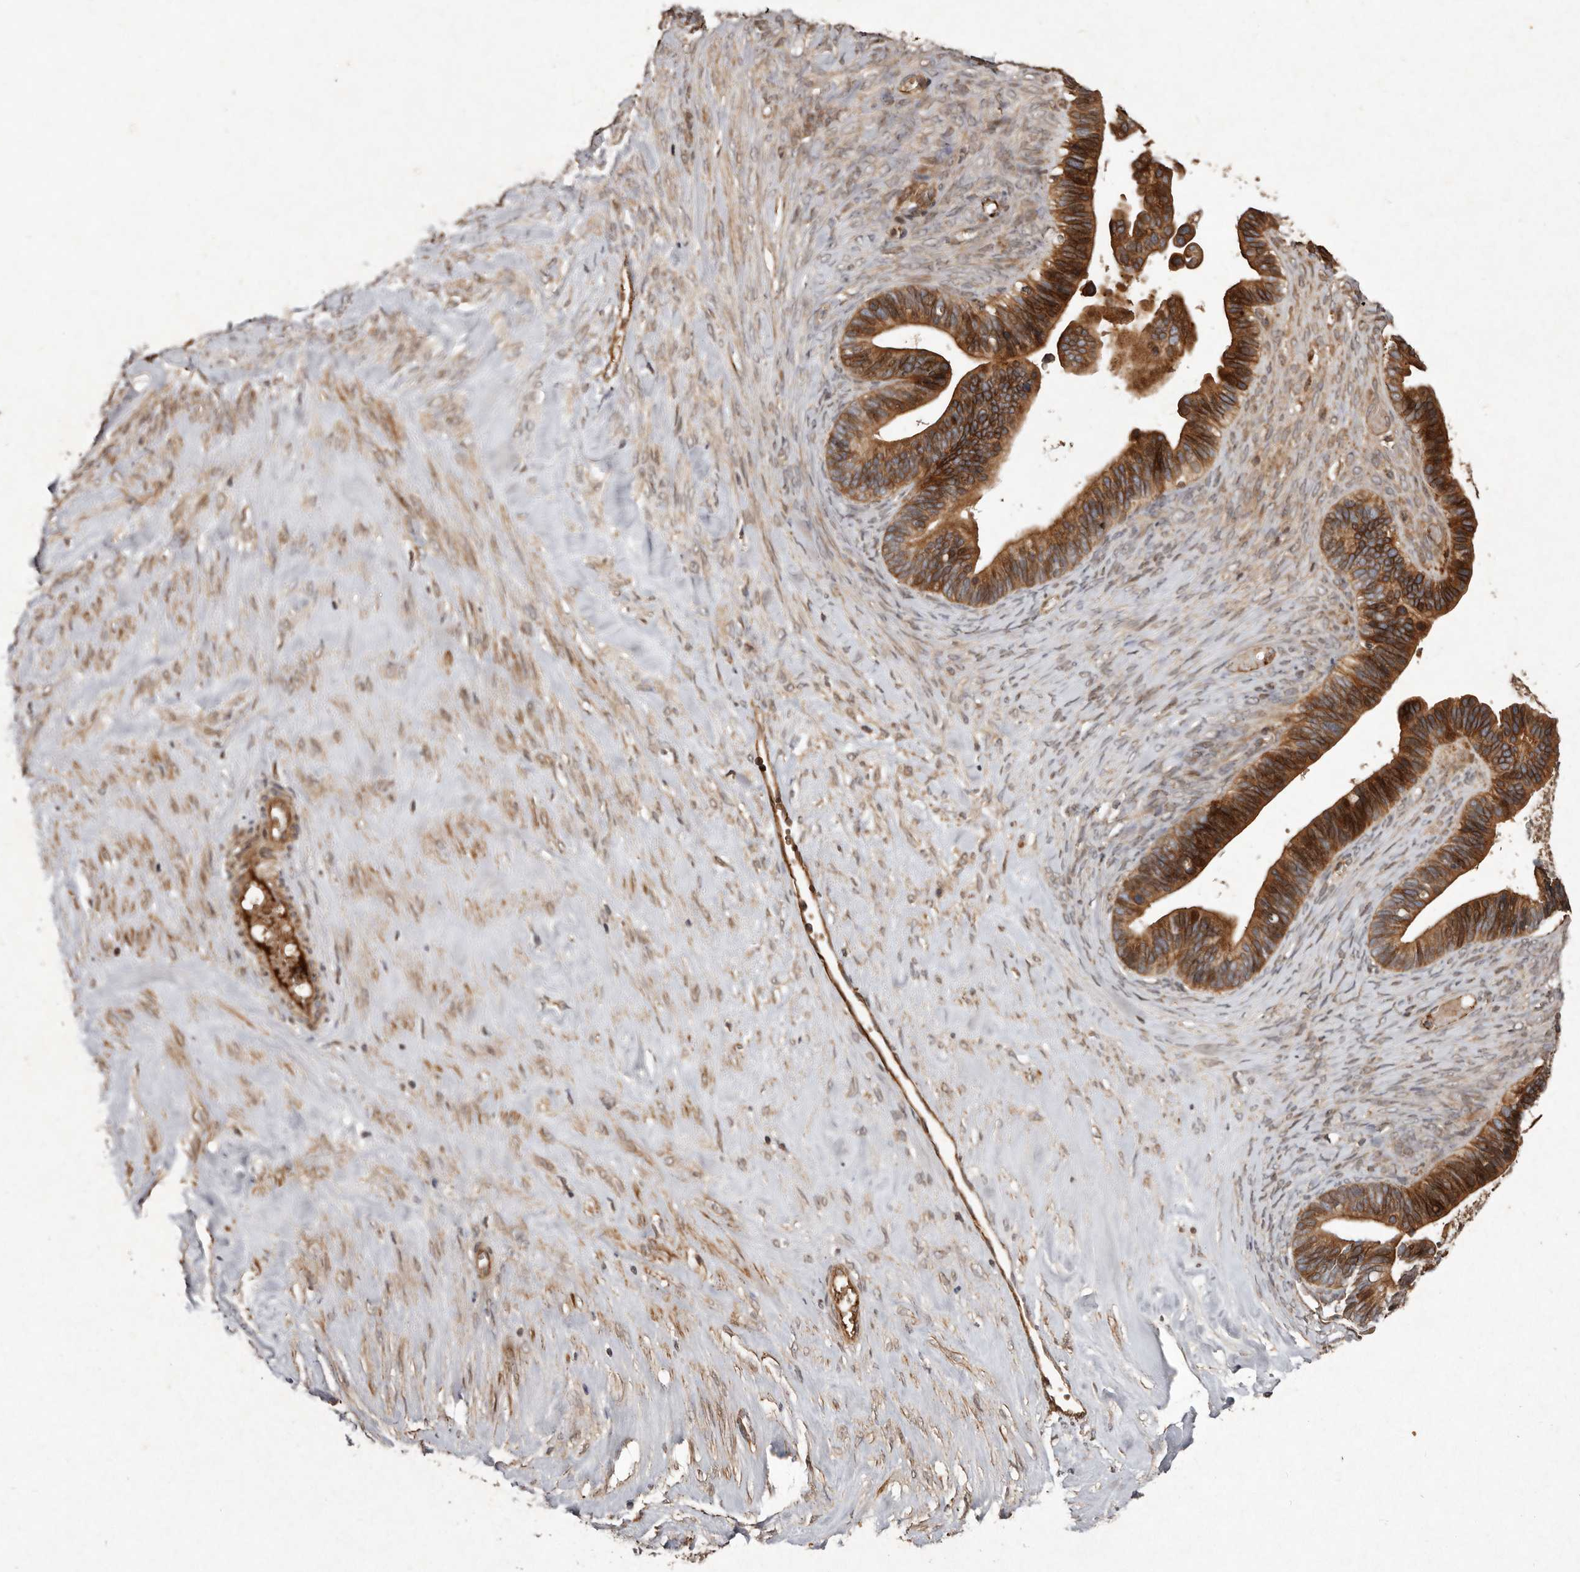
{"staining": {"intensity": "strong", "quantity": ">75%", "location": "cytoplasmic/membranous"}, "tissue": "ovarian cancer", "cell_type": "Tumor cells", "image_type": "cancer", "snomed": [{"axis": "morphology", "description": "Cystadenocarcinoma, serous, NOS"}, {"axis": "topography", "description": "Ovary"}], "caption": "Protein expression analysis of serous cystadenocarcinoma (ovarian) reveals strong cytoplasmic/membranous positivity in approximately >75% of tumor cells.", "gene": "SEMA3A", "patient": {"sex": "female", "age": 56}}